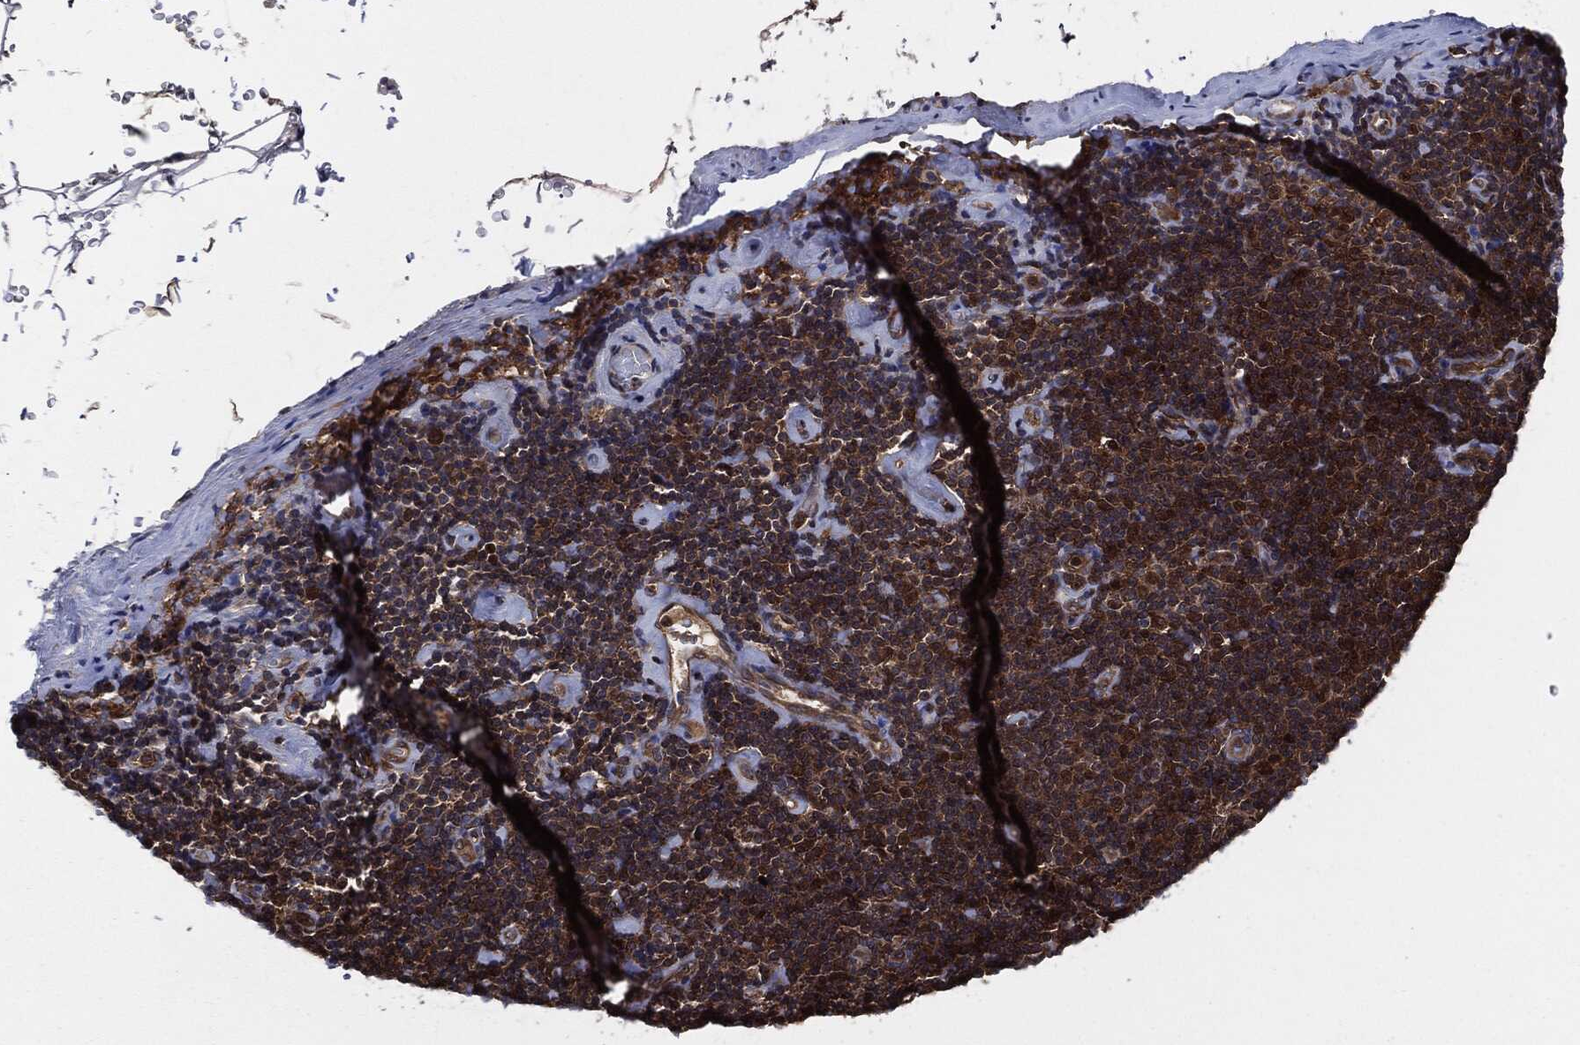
{"staining": {"intensity": "moderate", "quantity": ">75%", "location": "cytoplasmic/membranous"}, "tissue": "lymphoma", "cell_type": "Tumor cells", "image_type": "cancer", "snomed": [{"axis": "morphology", "description": "Malignant lymphoma, non-Hodgkin's type, Low grade"}, {"axis": "topography", "description": "Lymph node"}], "caption": "This micrograph demonstrates IHC staining of human malignant lymphoma, non-Hodgkin's type (low-grade), with medium moderate cytoplasmic/membranous expression in about >75% of tumor cells.", "gene": "XPNPEP1", "patient": {"sex": "male", "age": 81}}